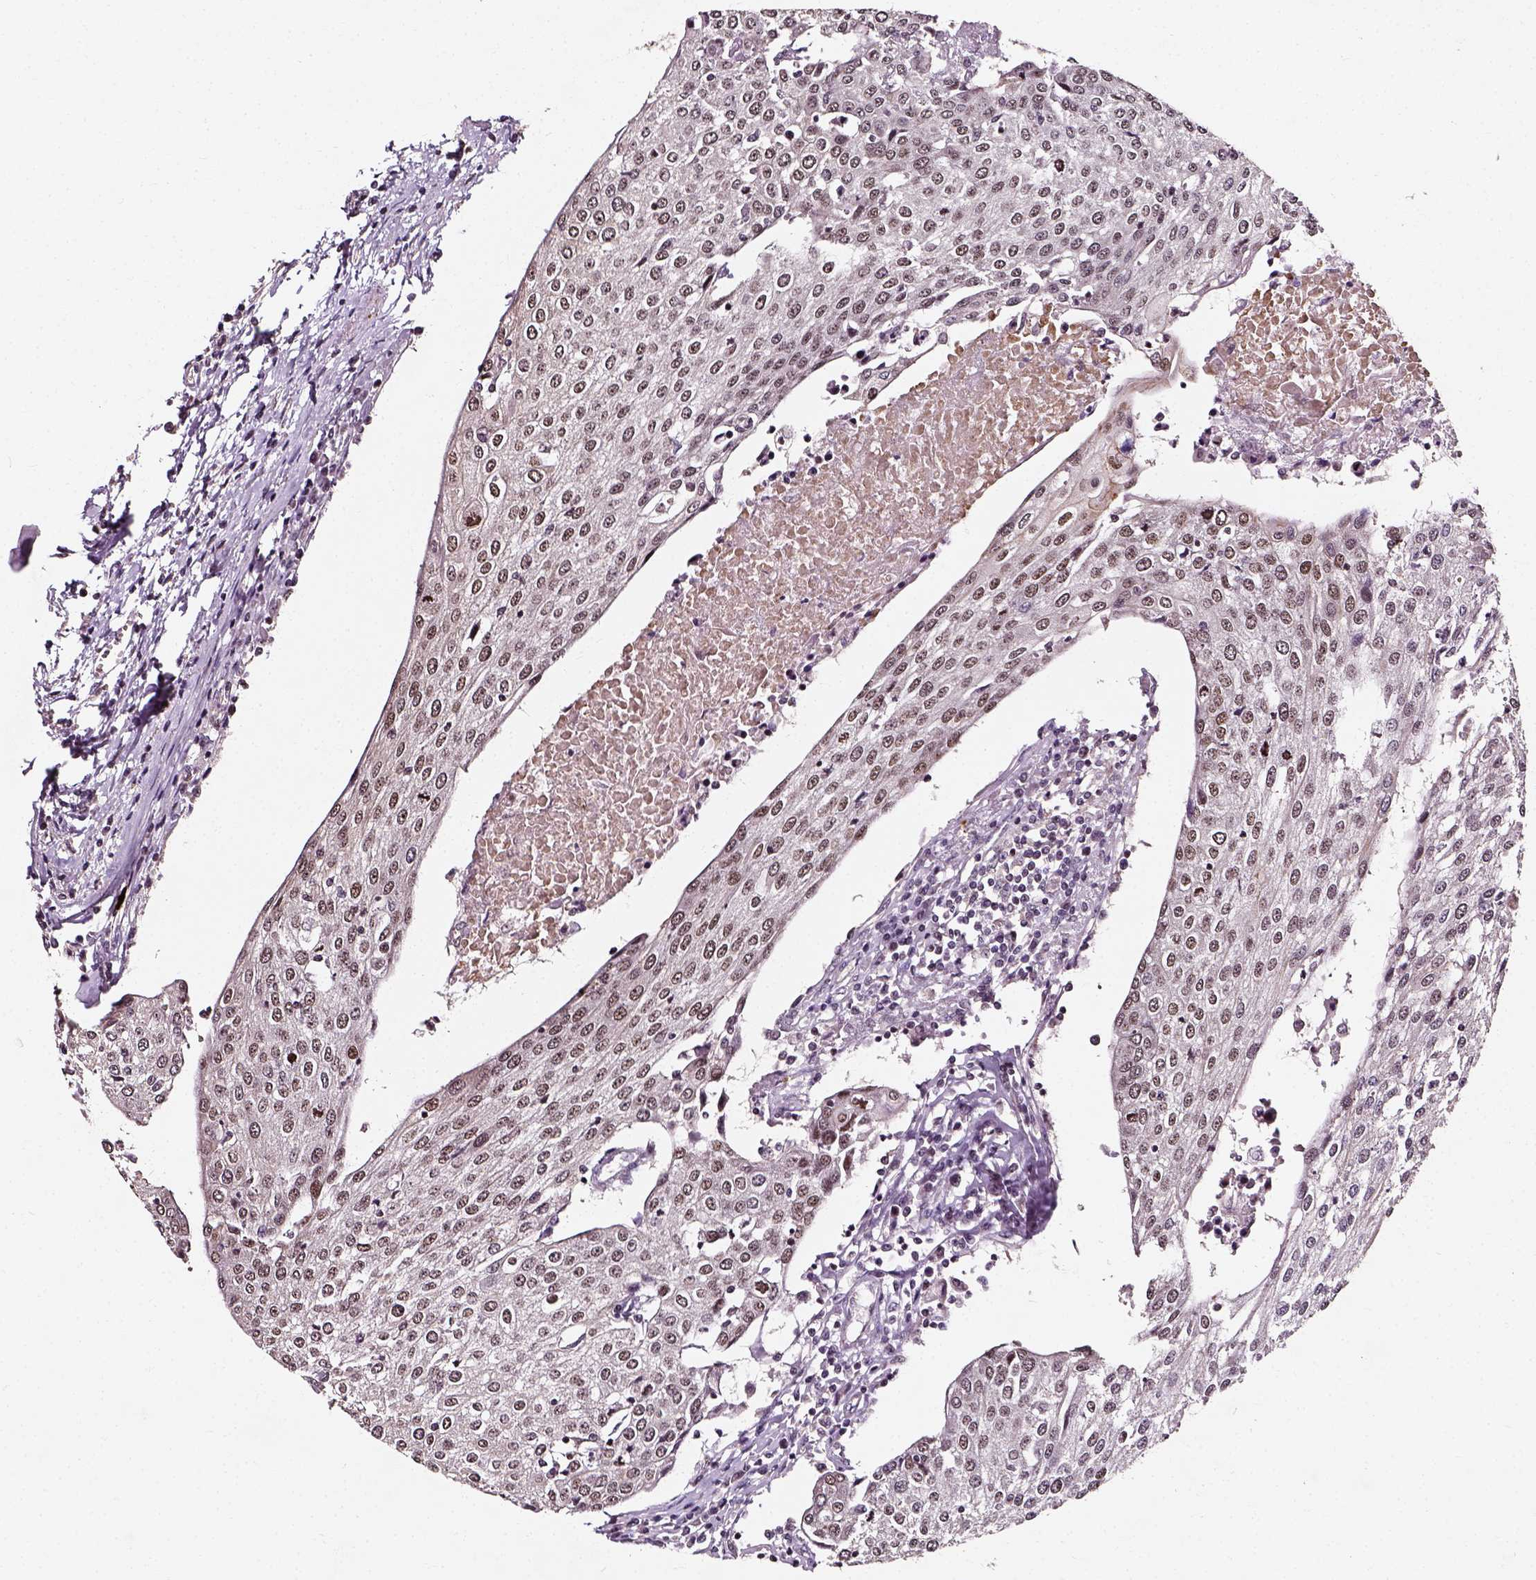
{"staining": {"intensity": "weak", "quantity": ">75%", "location": "nuclear"}, "tissue": "urothelial cancer", "cell_type": "Tumor cells", "image_type": "cancer", "snomed": [{"axis": "morphology", "description": "Urothelial carcinoma, High grade"}, {"axis": "topography", "description": "Urinary bladder"}], "caption": "Weak nuclear protein expression is identified in approximately >75% of tumor cells in urothelial carcinoma (high-grade).", "gene": "NACC1", "patient": {"sex": "female", "age": 85}}